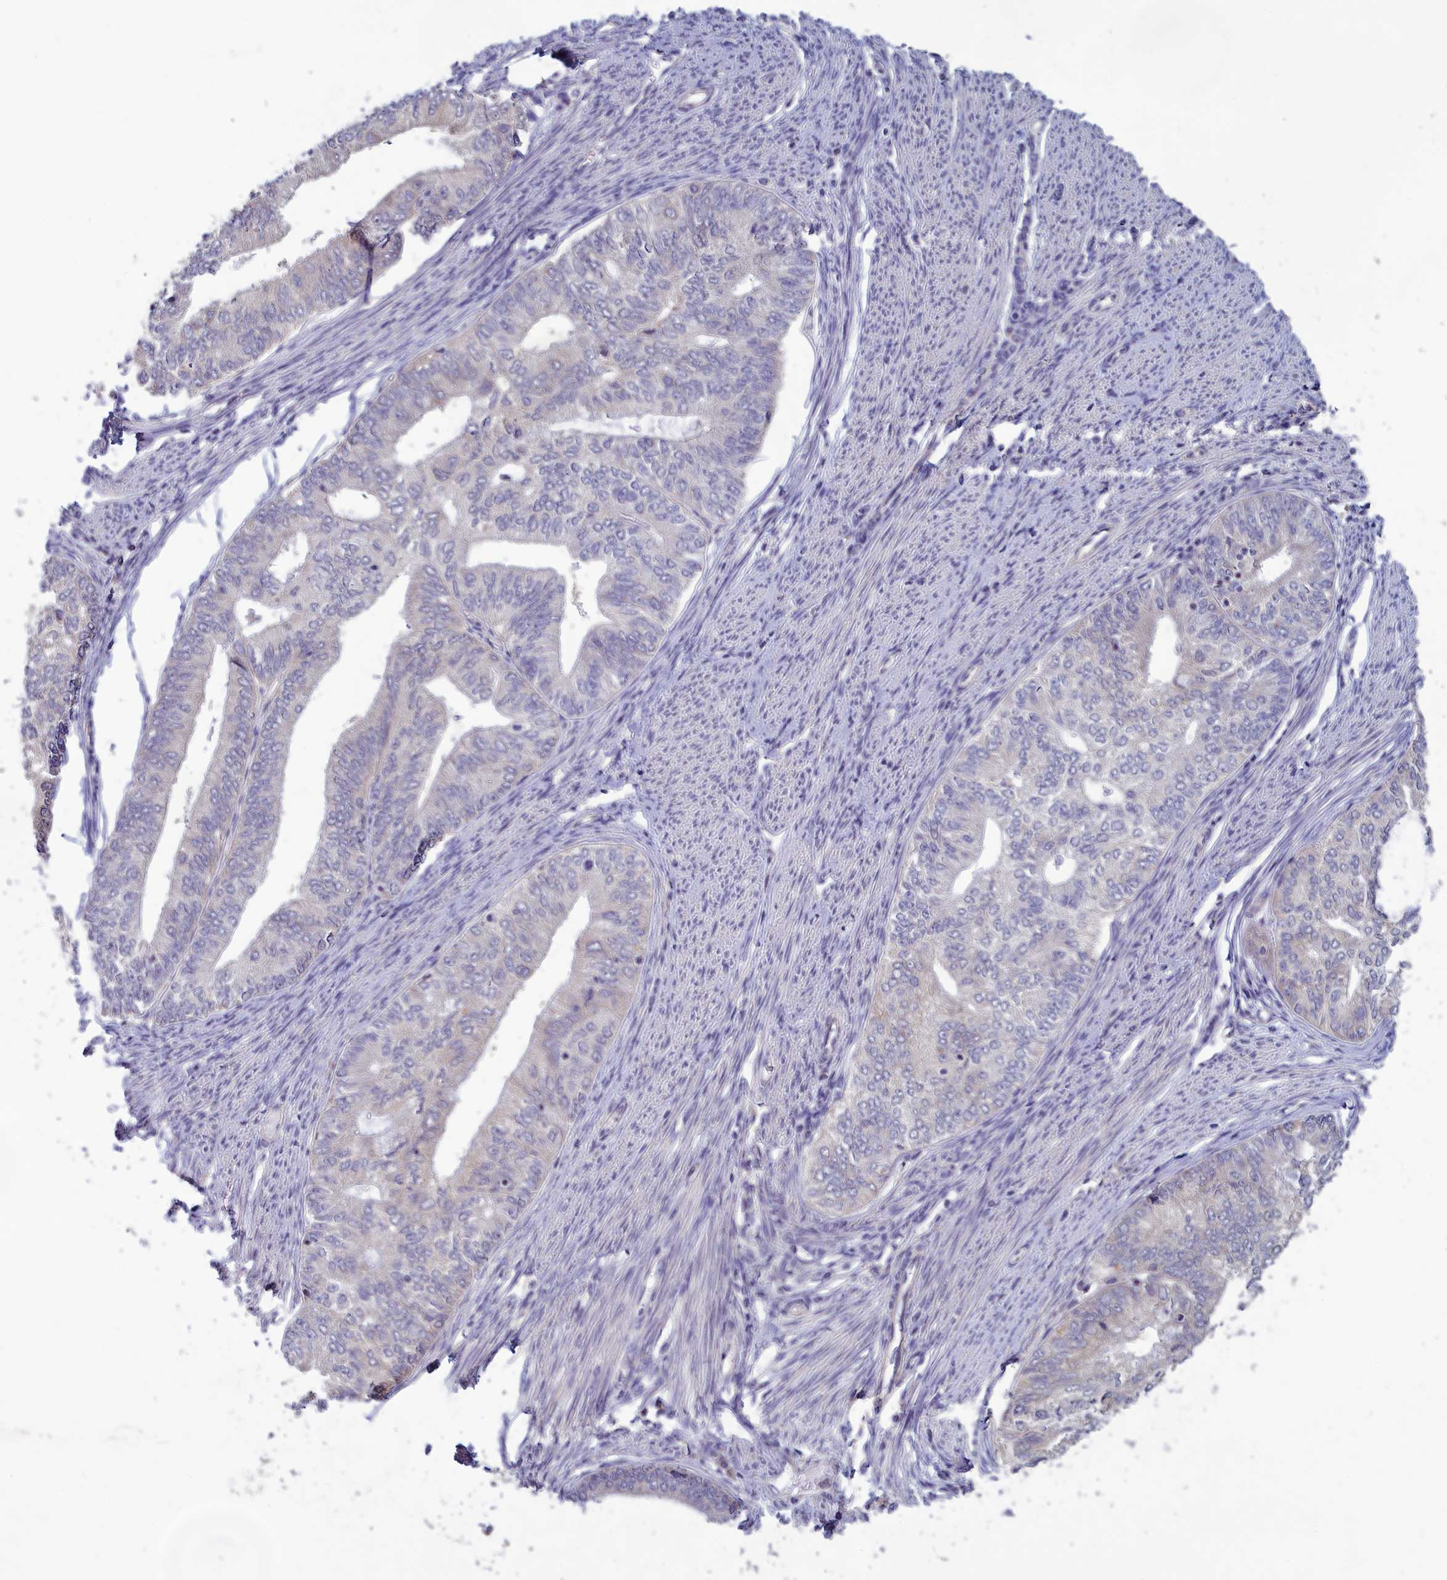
{"staining": {"intensity": "negative", "quantity": "none", "location": "none"}, "tissue": "endometrial cancer", "cell_type": "Tumor cells", "image_type": "cancer", "snomed": [{"axis": "morphology", "description": "Adenocarcinoma, NOS"}, {"axis": "topography", "description": "Endometrium"}], "caption": "Immunohistochemistry (IHC) of human adenocarcinoma (endometrial) reveals no expression in tumor cells.", "gene": "HECA", "patient": {"sex": "female", "age": 68}}